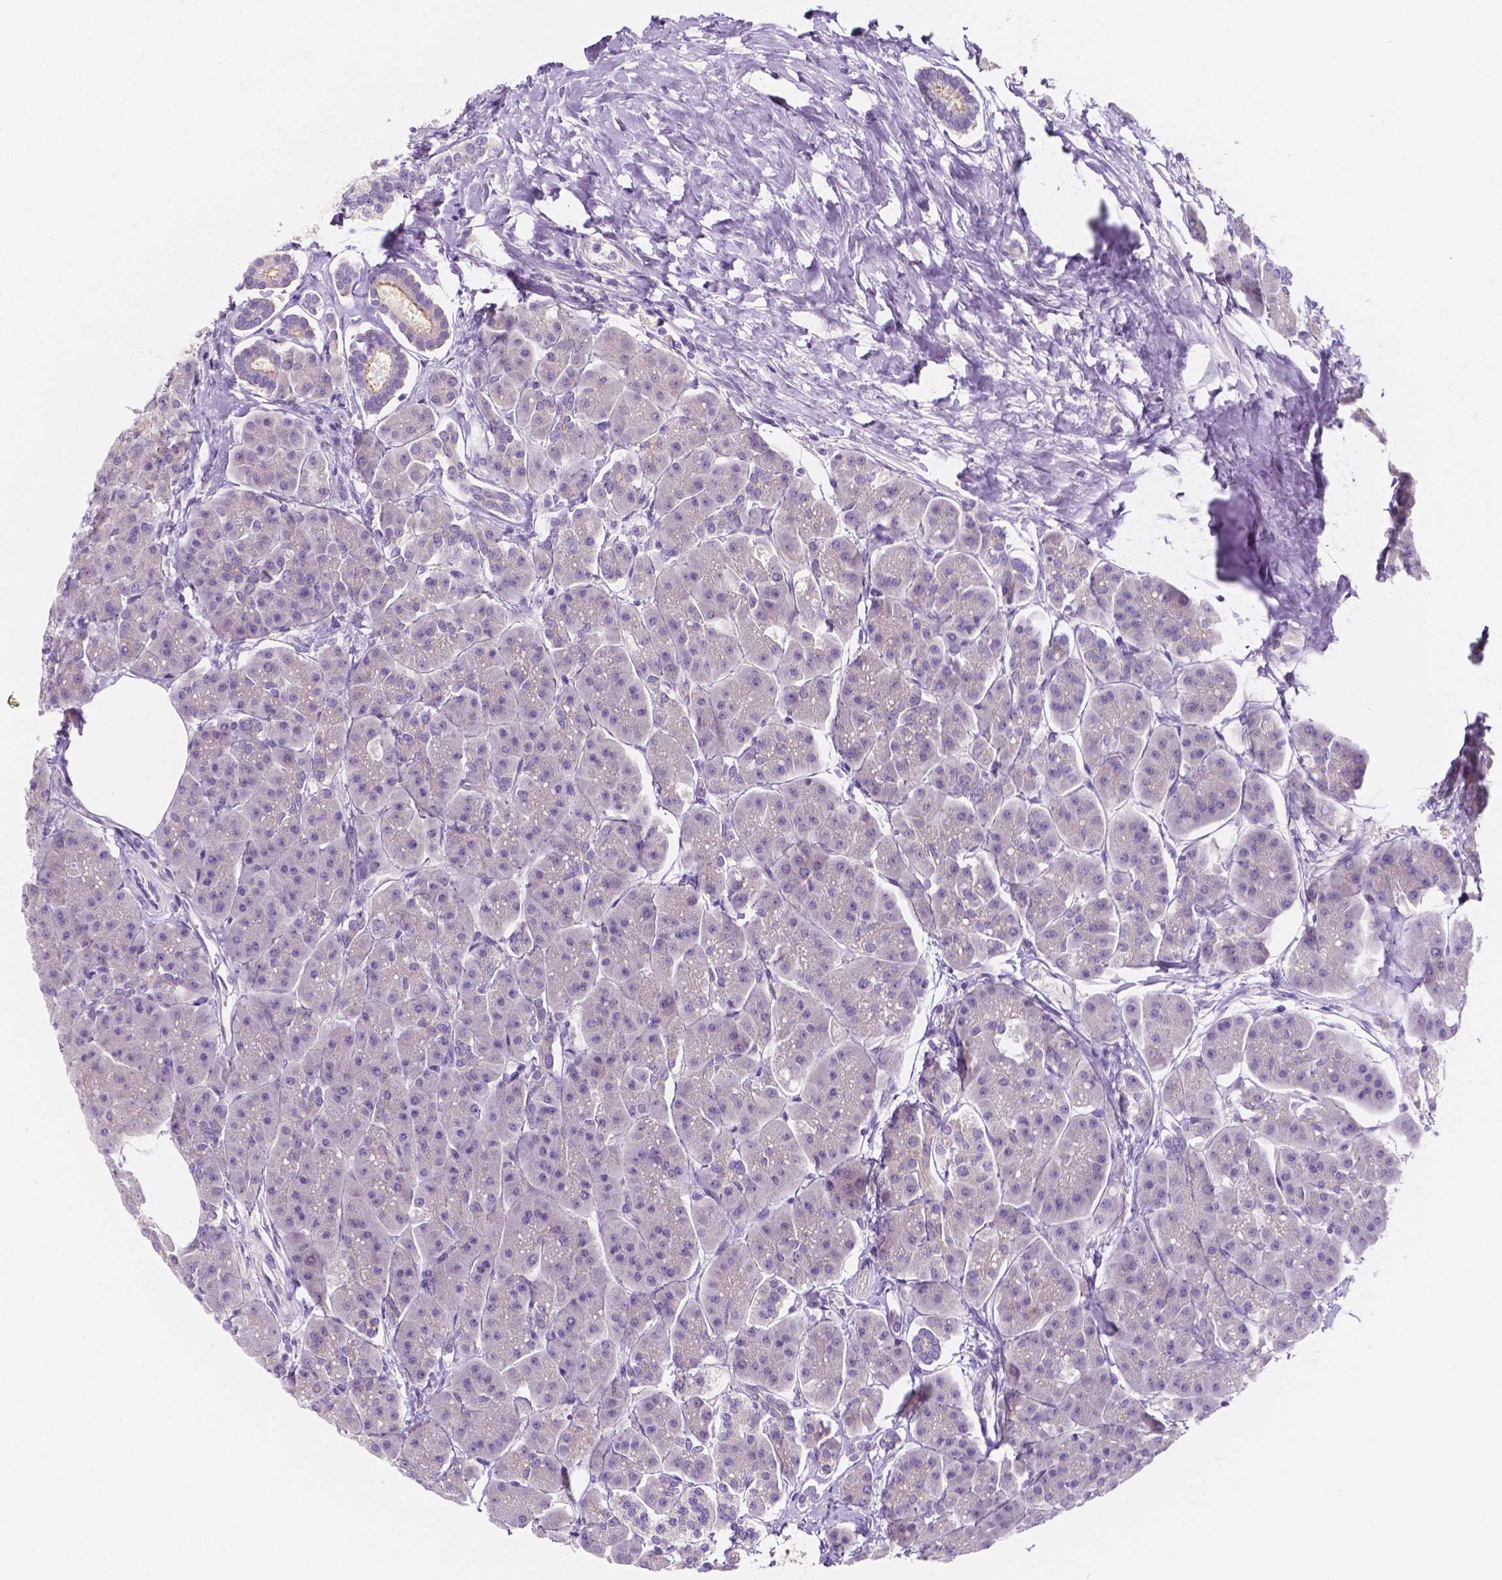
{"staining": {"intensity": "negative", "quantity": "none", "location": "none"}, "tissue": "pancreas", "cell_type": "Exocrine glandular cells", "image_type": "normal", "snomed": [{"axis": "morphology", "description": "Normal tissue, NOS"}, {"axis": "topography", "description": "Adipose tissue"}, {"axis": "topography", "description": "Pancreas"}, {"axis": "topography", "description": "Peripheral nerve tissue"}], "caption": "There is no significant positivity in exocrine glandular cells of pancreas. Nuclei are stained in blue.", "gene": "SIRT2", "patient": {"sex": "female", "age": 58}}